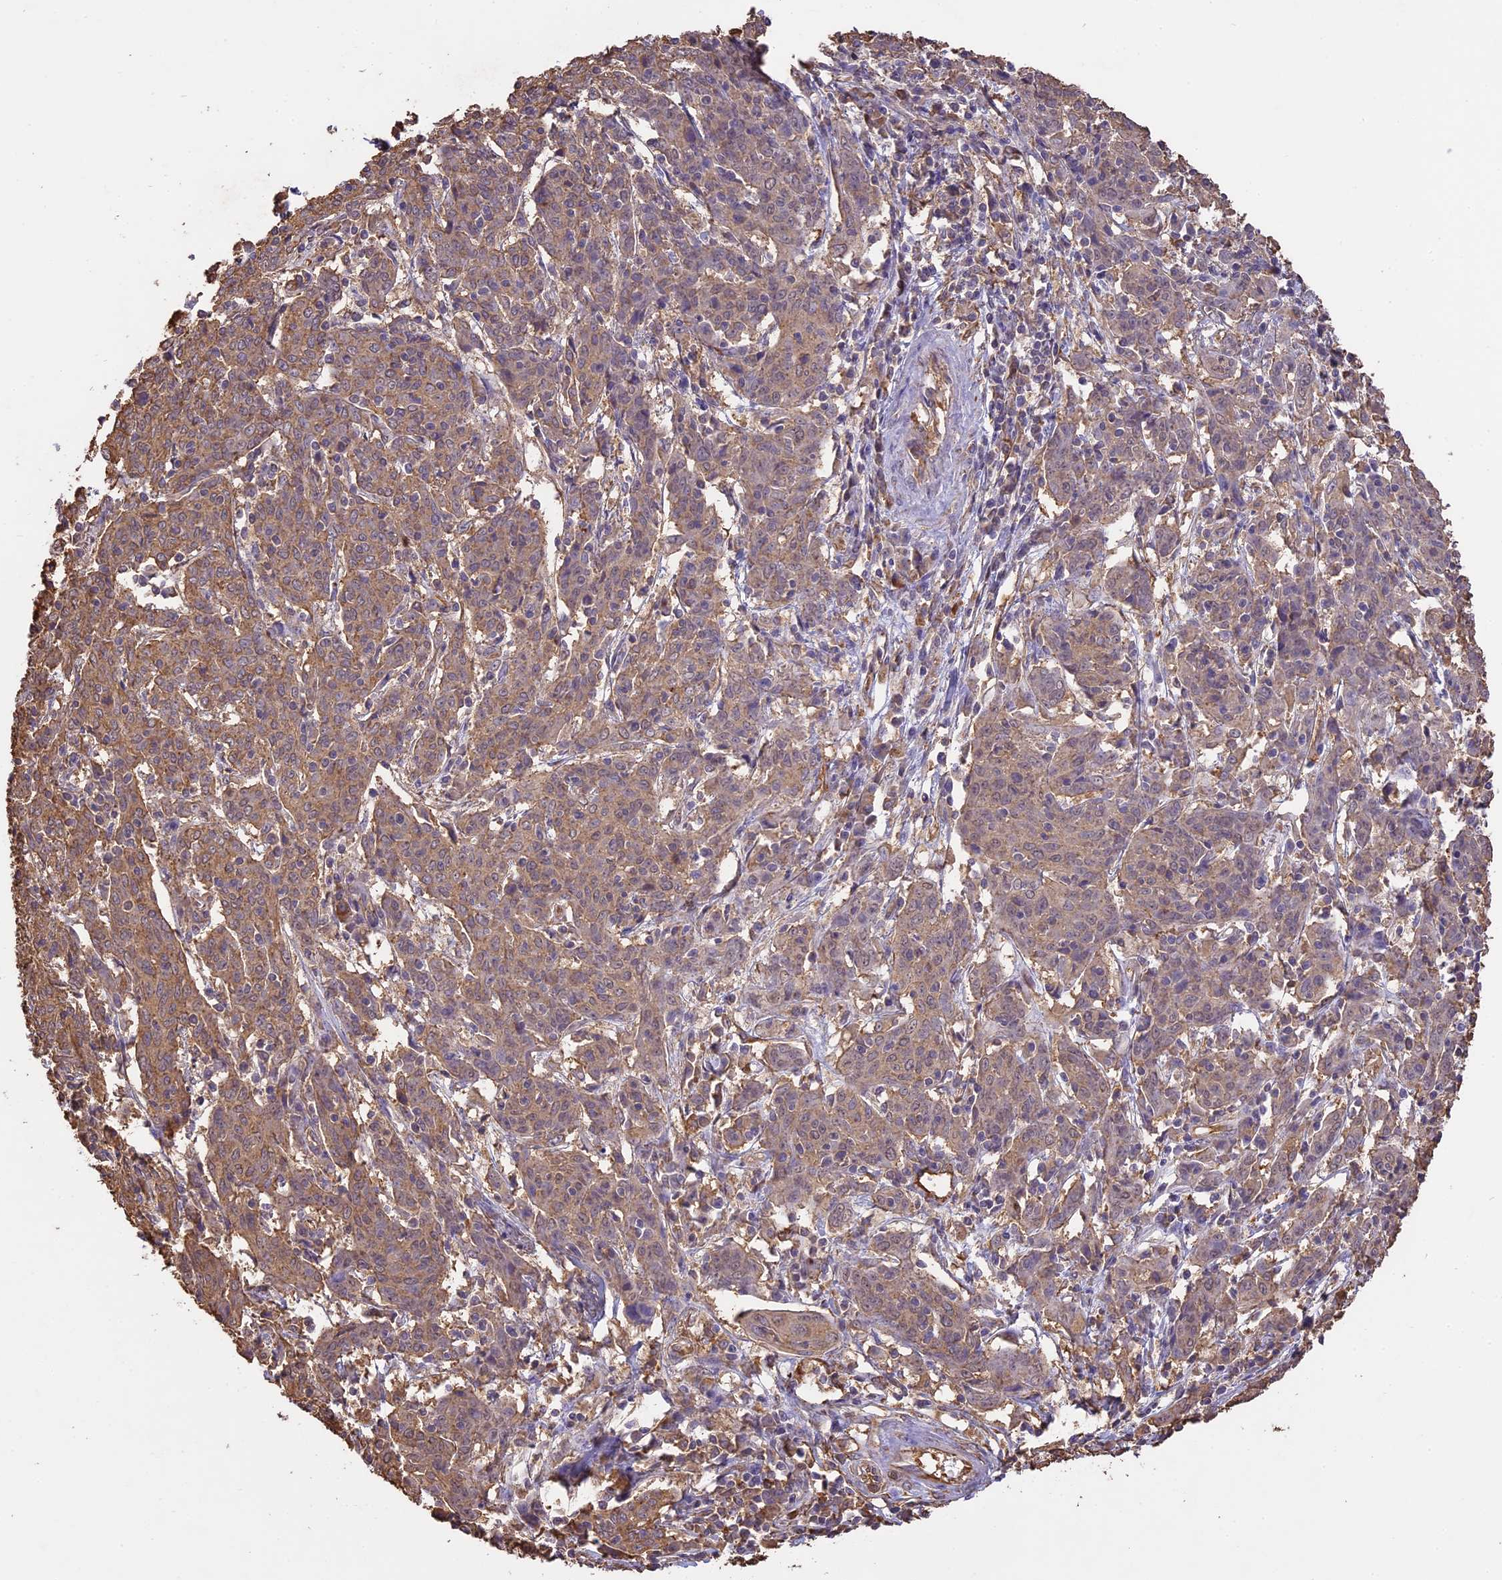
{"staining": {"intensity": "weak", "quantity": ">75%", "location": "cytoplasmic/membranous,nuclear"}, "tissue": "cervical cancer", "cell_type": "Tumor cells", "image_type": "cancer", "snomed": [{"axis": "morphology", "description": "Squamous cell carcinoma, NOS"}, {"axis": "topography", "description": "Cervix"}], "caption": "An image of squamous cell carcinoma (cervical) stained for a protein displays weak cytoplasmic/membranous and nuclear brown staining in tumor cells.", "gene": "ARHGAP19", "patient": {"sex": "female", "age": 67}}